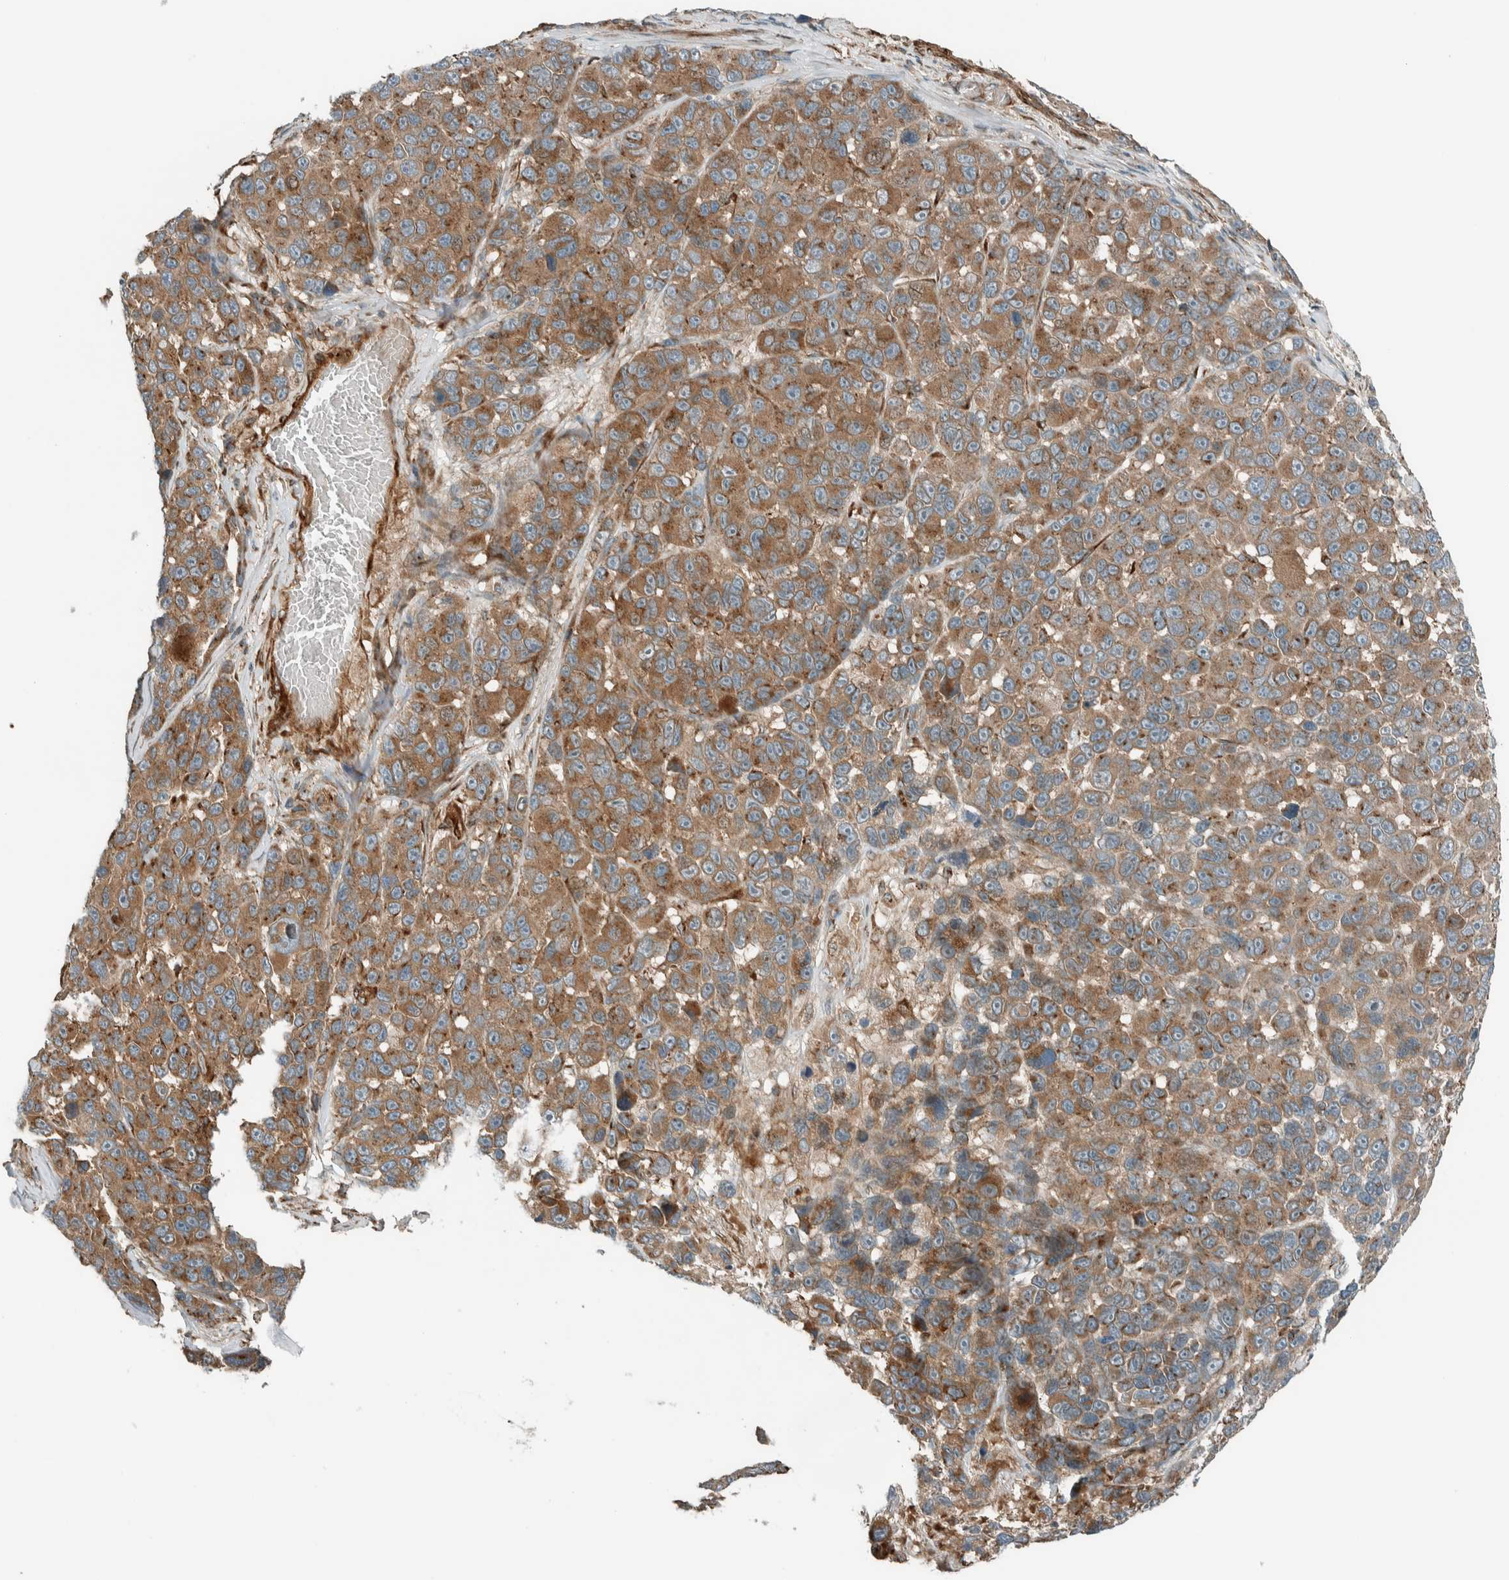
{"staining": {"intensity": "moderate", "quantity": ">75%", "location": "cytoplasmic/membranous"}, "tissue": "melanoma", "cell_type": "Tumor cells", "image_type": "cancer", "snomed": [{"axis": "morphology", "description": "Malignant melanoma, NOS"}, {"axis": "topography", "description": "Skin"}], "caption": "Protein expression analysis of human malignant melanoma reveals moderate cytoplasmic/membranous positivity in approximately >75% of tumor cells.", "gene": "EXOC7", "patient": {"sex": "male", "age": 53}}